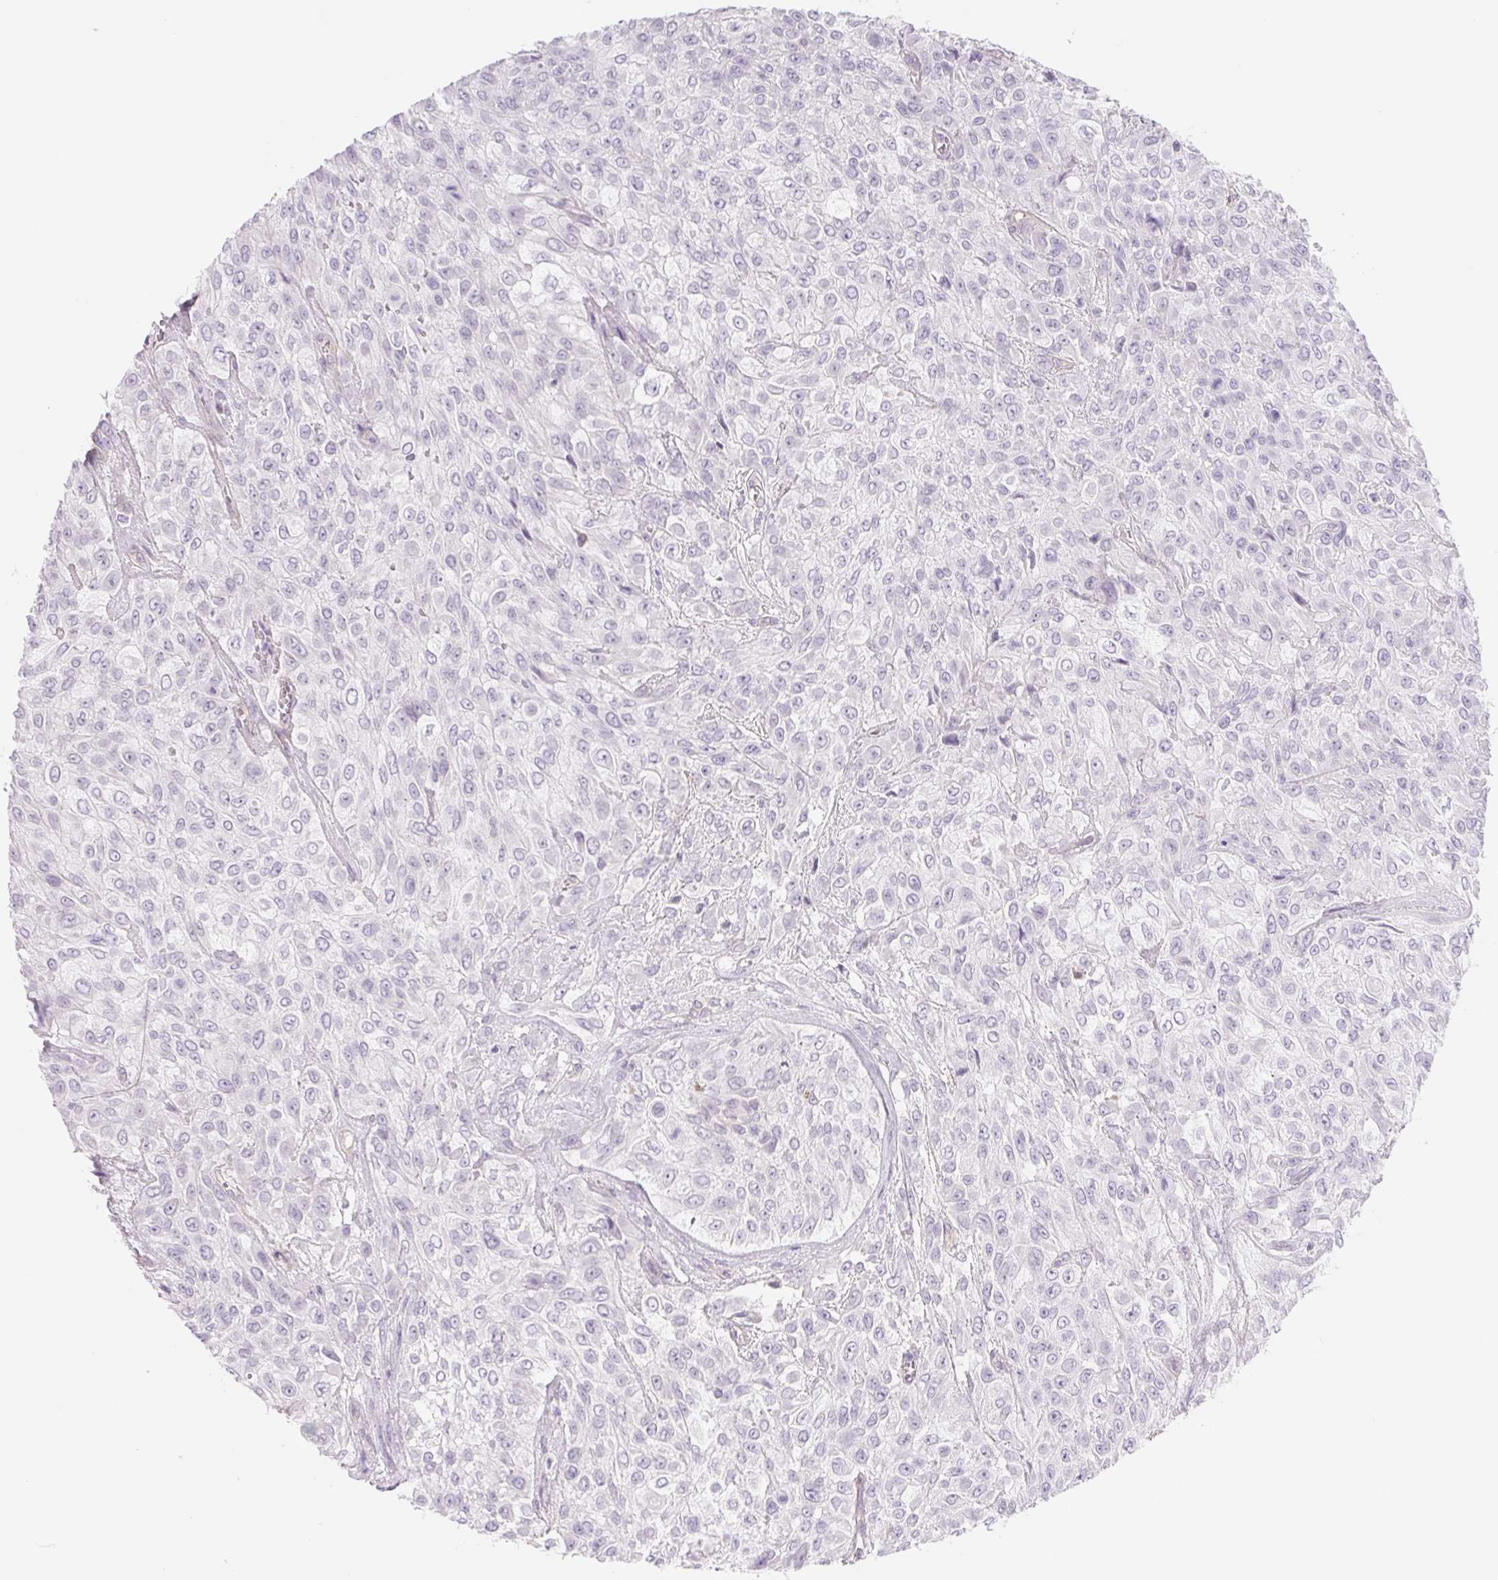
{"staining": {"intensity": "negative", "quantity": "none", "location": "none"}, "tissue": "urothelial cancer", "cell_type": "Tumor cells", "image_type": "cancer", "snomed": [{"axis": "morphology", "description": "Urothelial carcinoma, High grade"}, {"axis": "topography", "description": "Urinary bladder"}], "caption": "Urothelial carcinoma (high-grade) stained for a protein using IHC displays no expression tumor cells.", "gene": "CTNND2", "patient": {"sex": "male", "age": 57}}